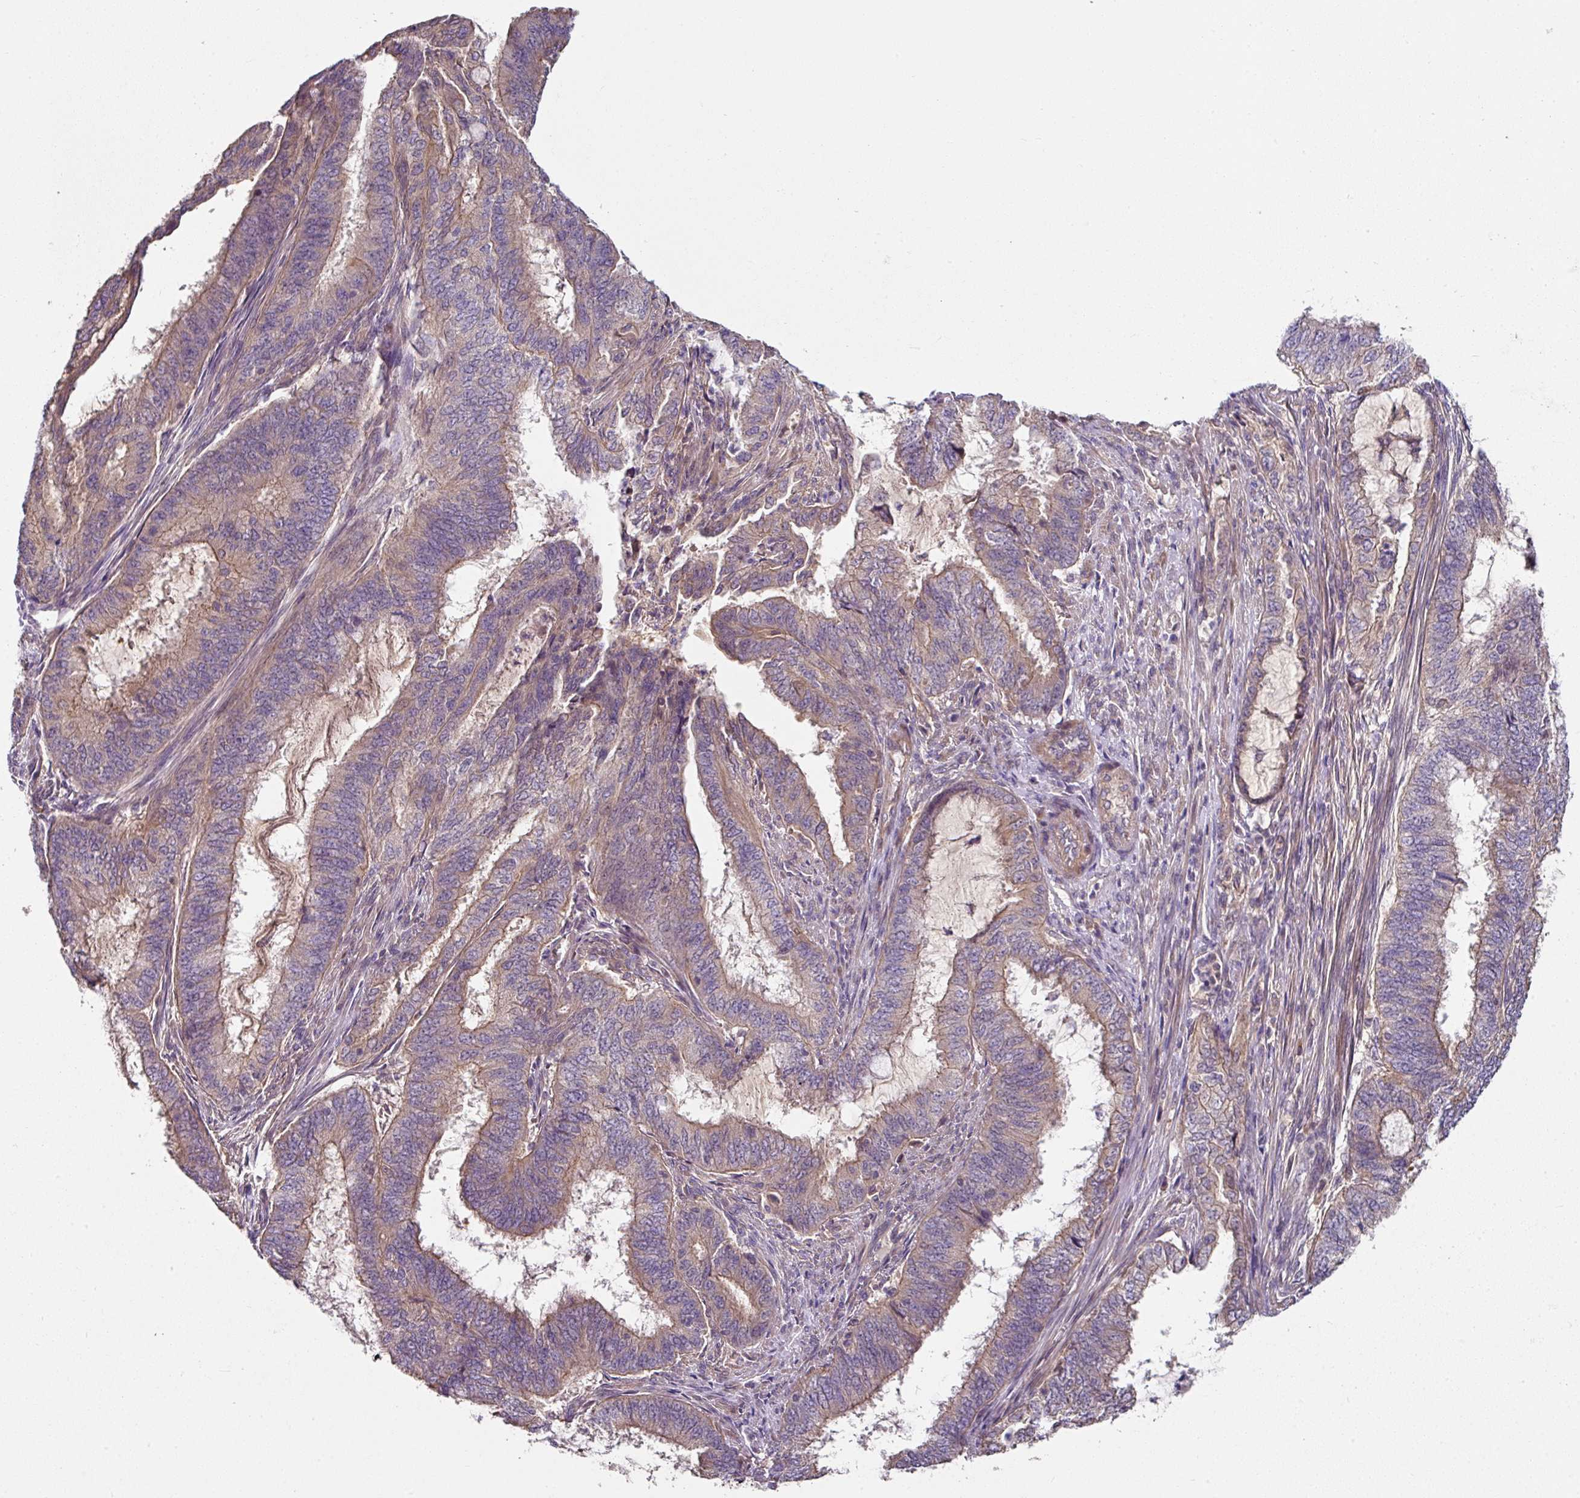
{"staining": {"intensity": "weak", "quantity": "<25%", "location": "cytoplasmic/membranous"}, "tissue": "endometrial cancer", "cell_type": "Tumor cells", "image_type": "cancer", "snomed": [{"axis": "morphology", "description": "Adenocarcinoma, NOS"}, {"axis": "topography", "description": "Endometrium"}], "caption": "Immunohistochemical staining of human endometrial cancer (adenocarcinoma) exhibits no significant positivity in tumor cells.", "gene": "C4orf48", "patient": {"sex": "female", "age": 51}}